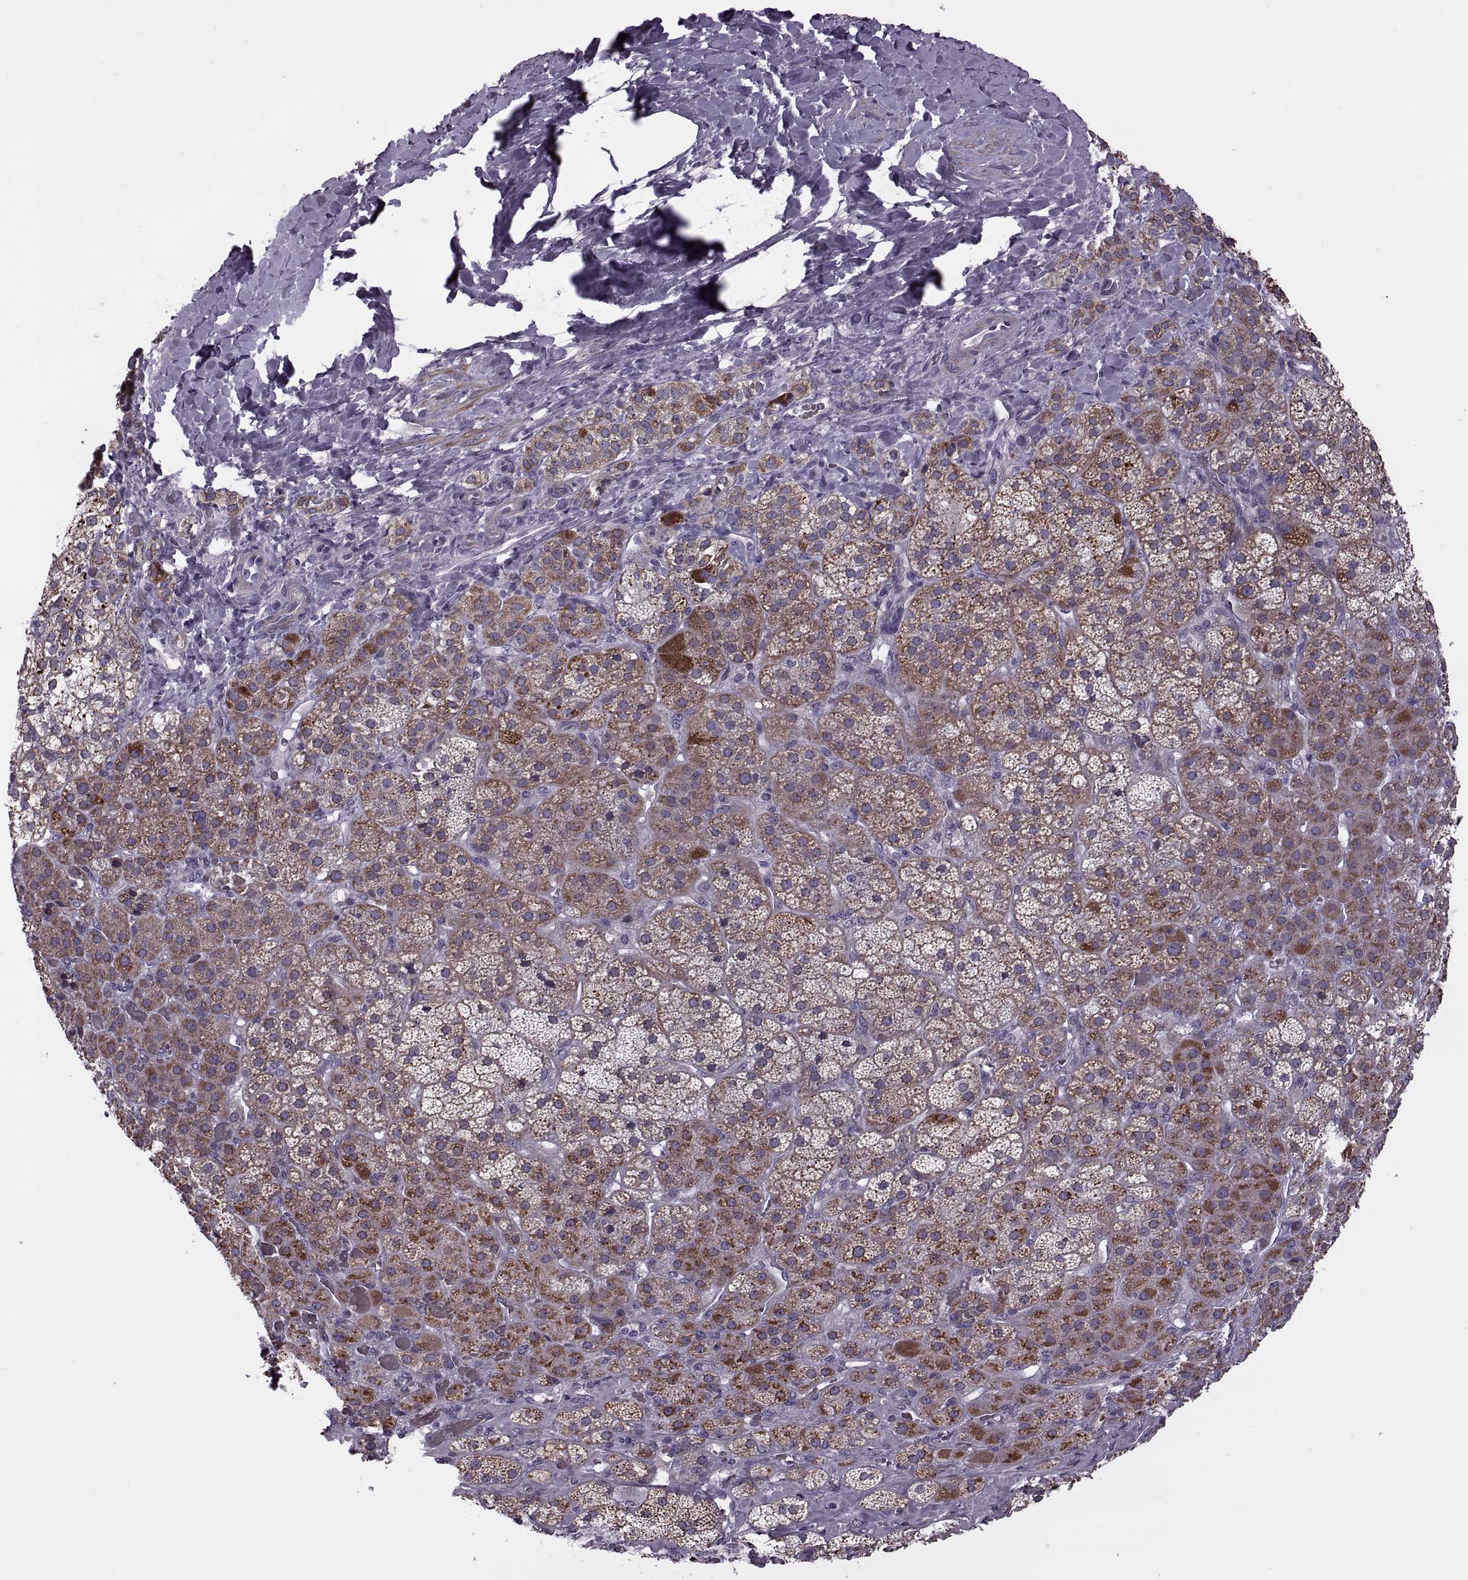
{"staining": {"intensity": "moderate", "quantity": "<25%", "location": "cytoplasmic/membranous"}, "tissue": "adrenal gland", "cell_type": "Glandular cells", "image_type": "normal", "snomed": [{"axis": "morphology", "description": "Normal tissue, NOS"}, {"axis": "topography", "description": "Adrenal gland"}], "caption": "Immunohistochemical staining of normal human adrenal gland reveals low levels of moderate cytoplasmic/membranous positivity in about <25% of glandular cells. The protein is shown in brown color, while the nuclei are stained blue.", "gene": "RIPK4", "patient": {"sex": "male", "age": 57}}